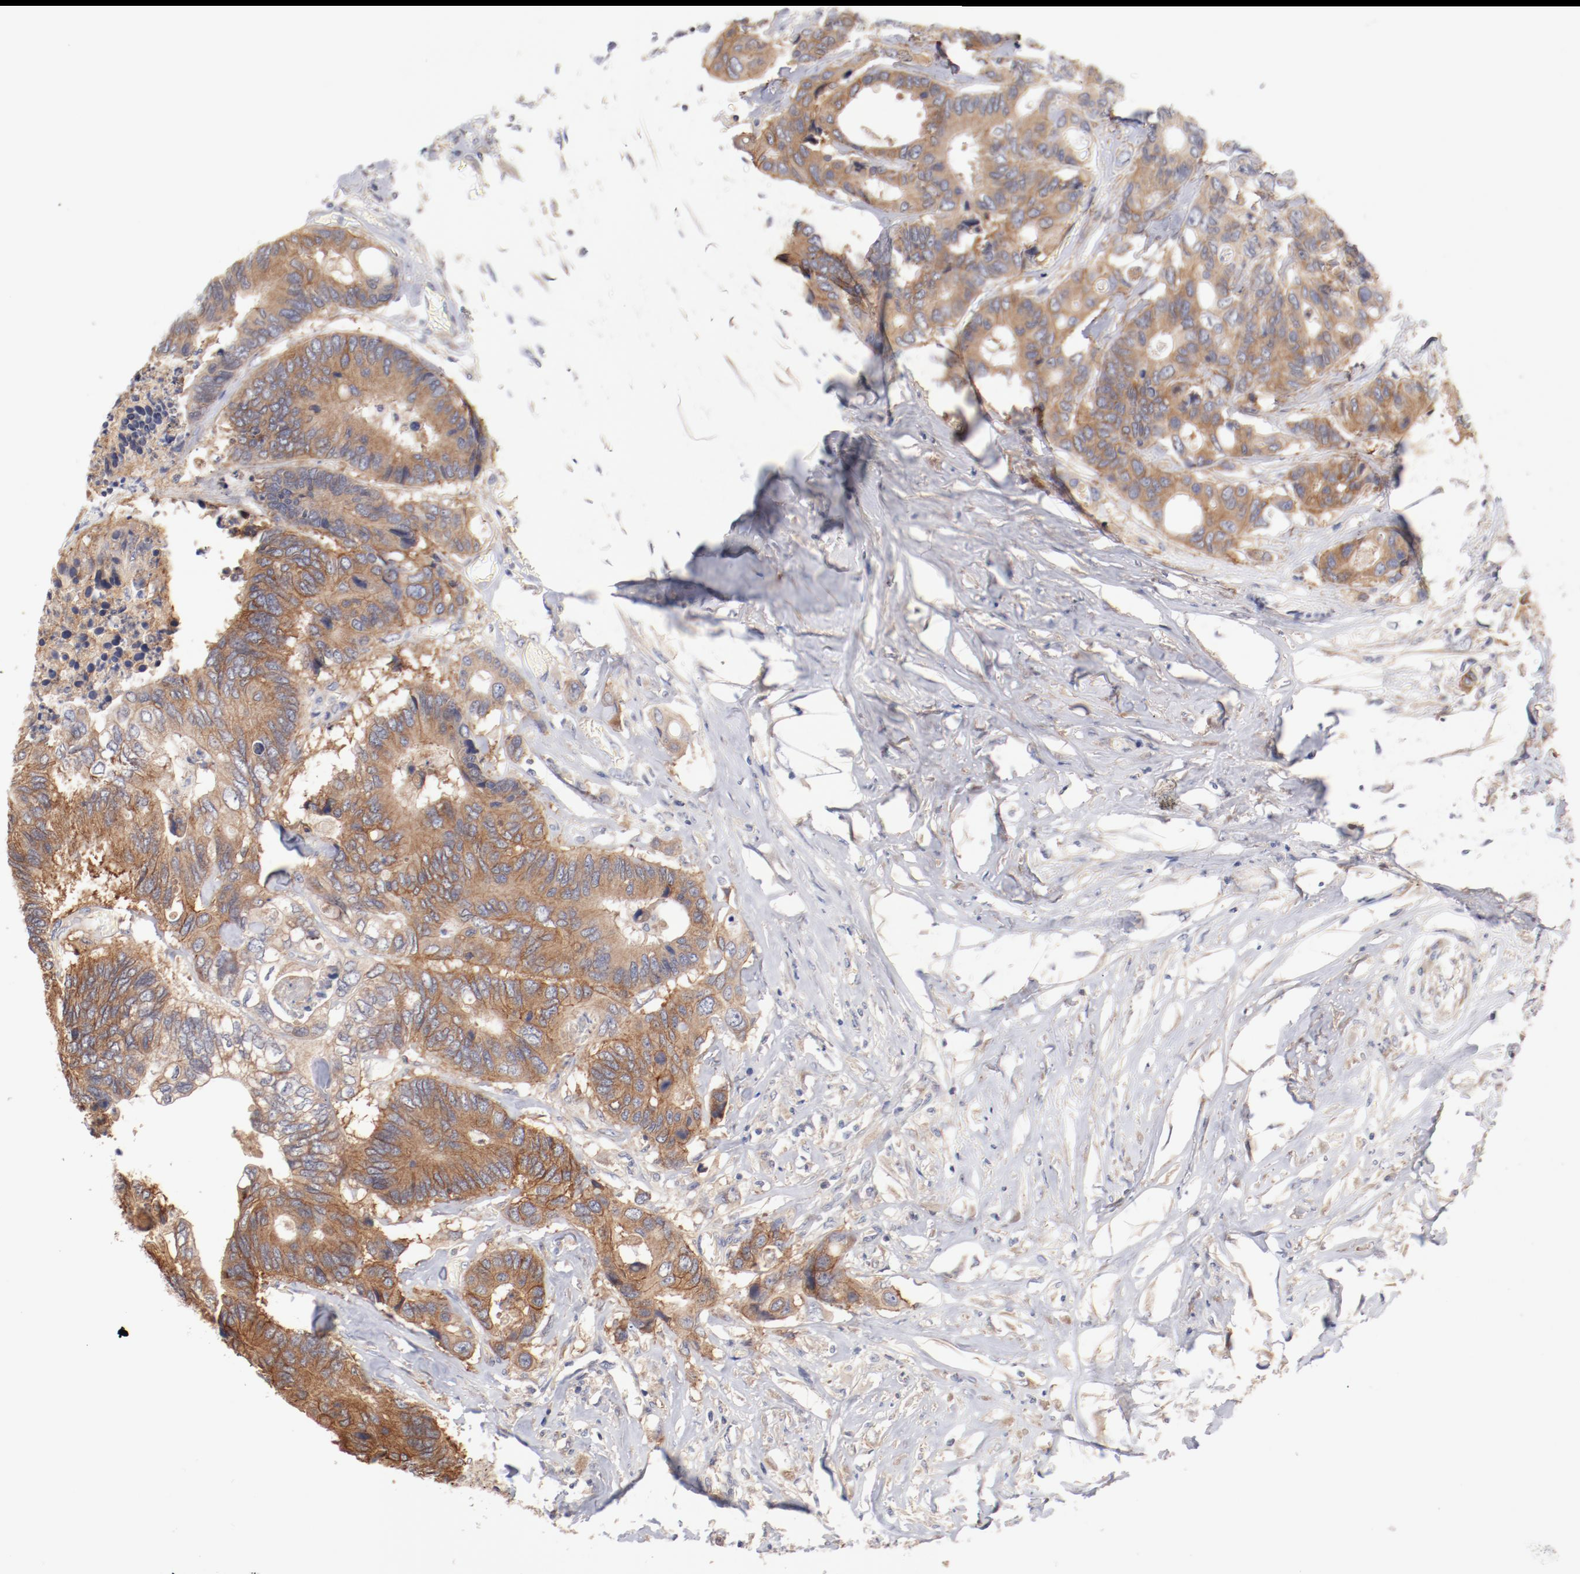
{"staining": {"intensity": "moderate", "quantity": ">75%", "location": "cytoplasmic/membranous"}, "tissue": "colorectal cancer", "cell_type": "Tumor cells", "image_type": "cancer", "snomed": [{"axis": "morphology", "description": "Adenocarcinoma, NOS"}, {"axis": "topography", "description": "Rectum"}], "caption": "The micrograph reveals a brown stain indicating the presence of a protein in the cytoplasmic/membranous of tumor cells in adenocarcinoma (colorectal).", "gene": "SETD3", "patient": {"sex": "male", "age": 55}}